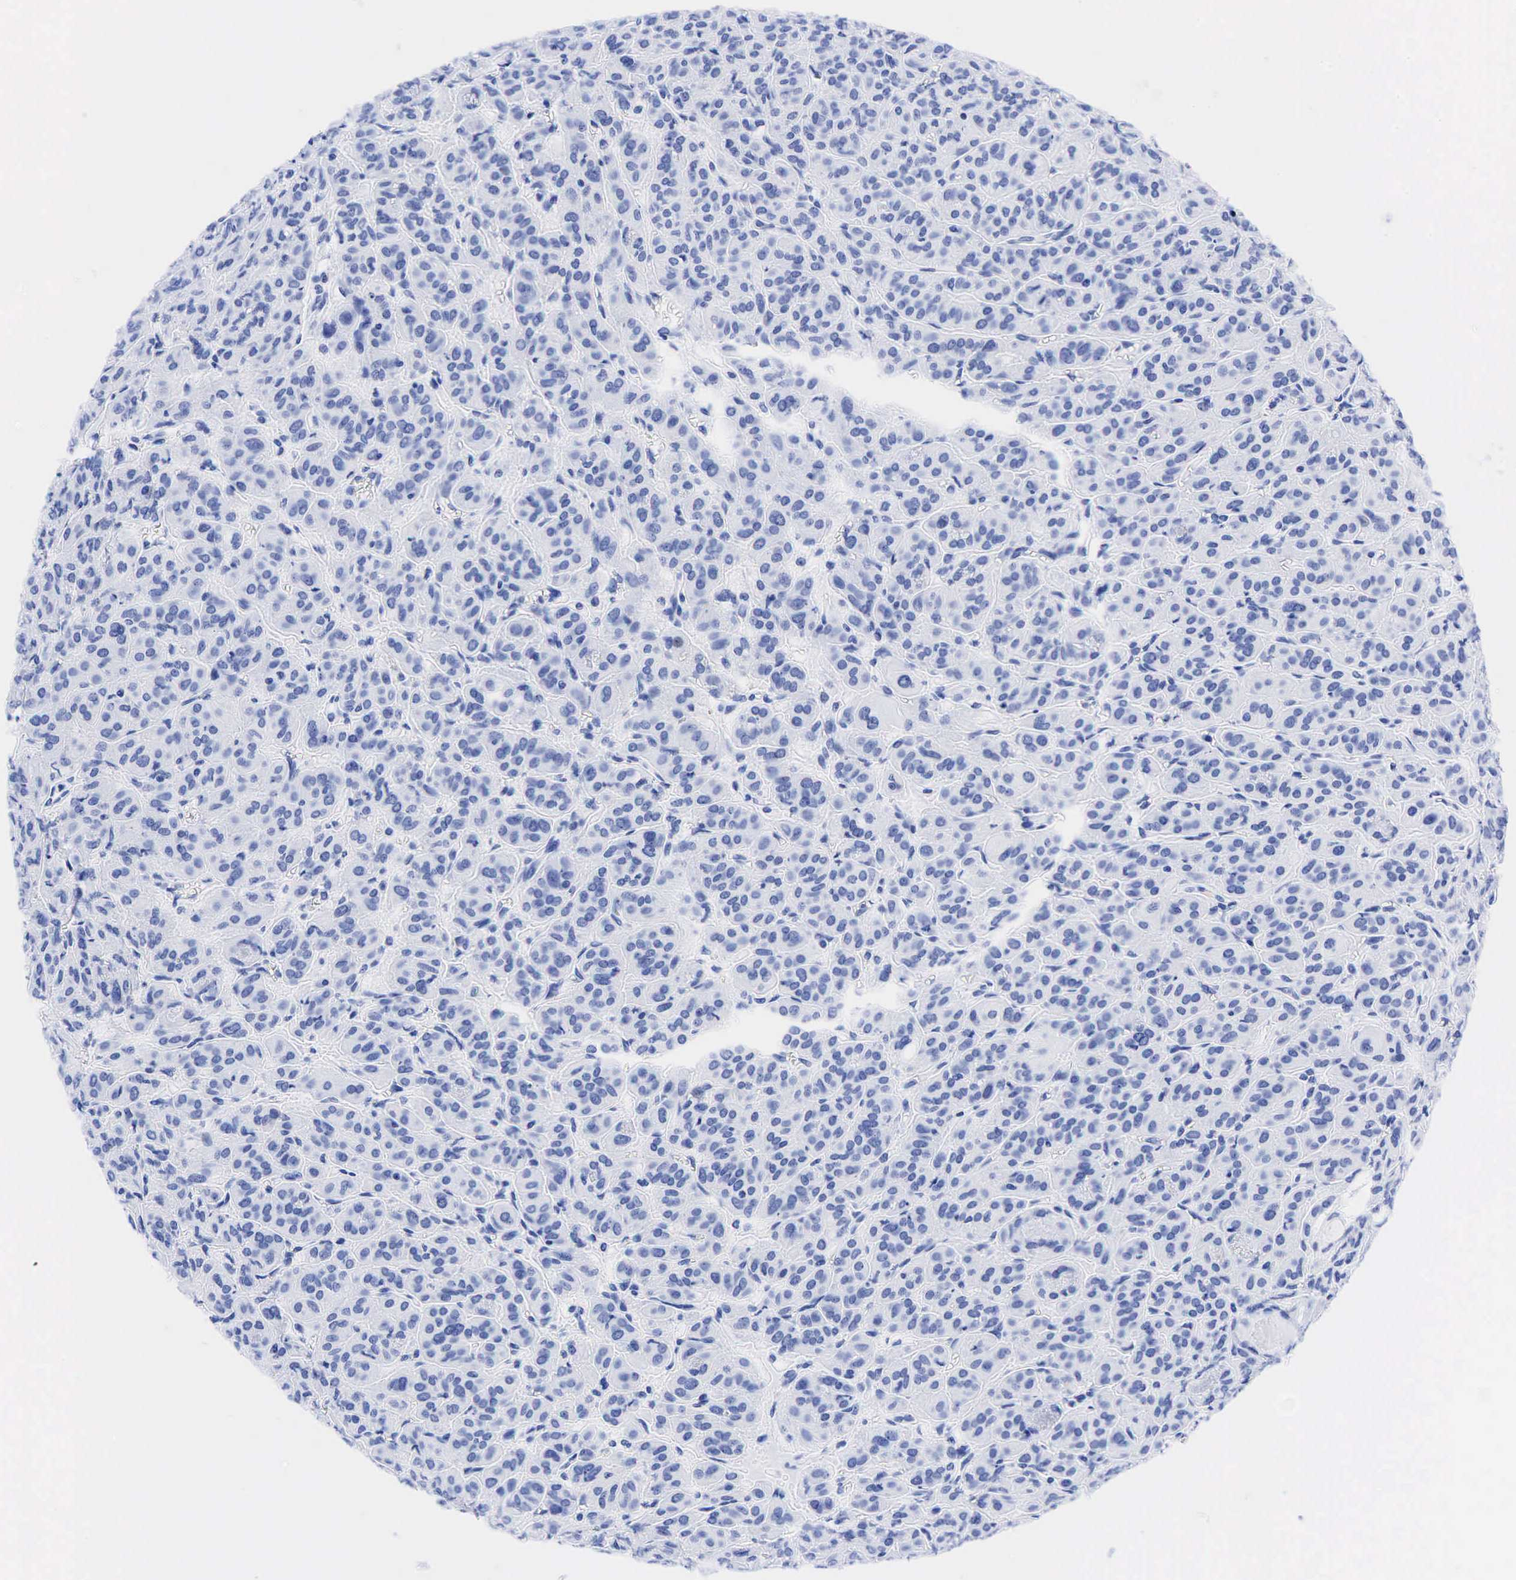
{"staining": {"intensity": "negative", "quantity": "none", "location": "none"}, "tissue": "thyroid cancer", "cell_type": "Tumor cells", "image_type": "cancer", "snomed": [{"axis": "morphology", "description": "Follicular adenoma carcinoma, NOS"}, {"axis": "topography", "description": "Thyroid gland"}], "caption": "Histopathology image shows no protein expression in tumor cells of thyroid follicular adenoma carcinoma tissue.", "gene": "CHGA", "patient": {"sex": "female", "age": 71}}